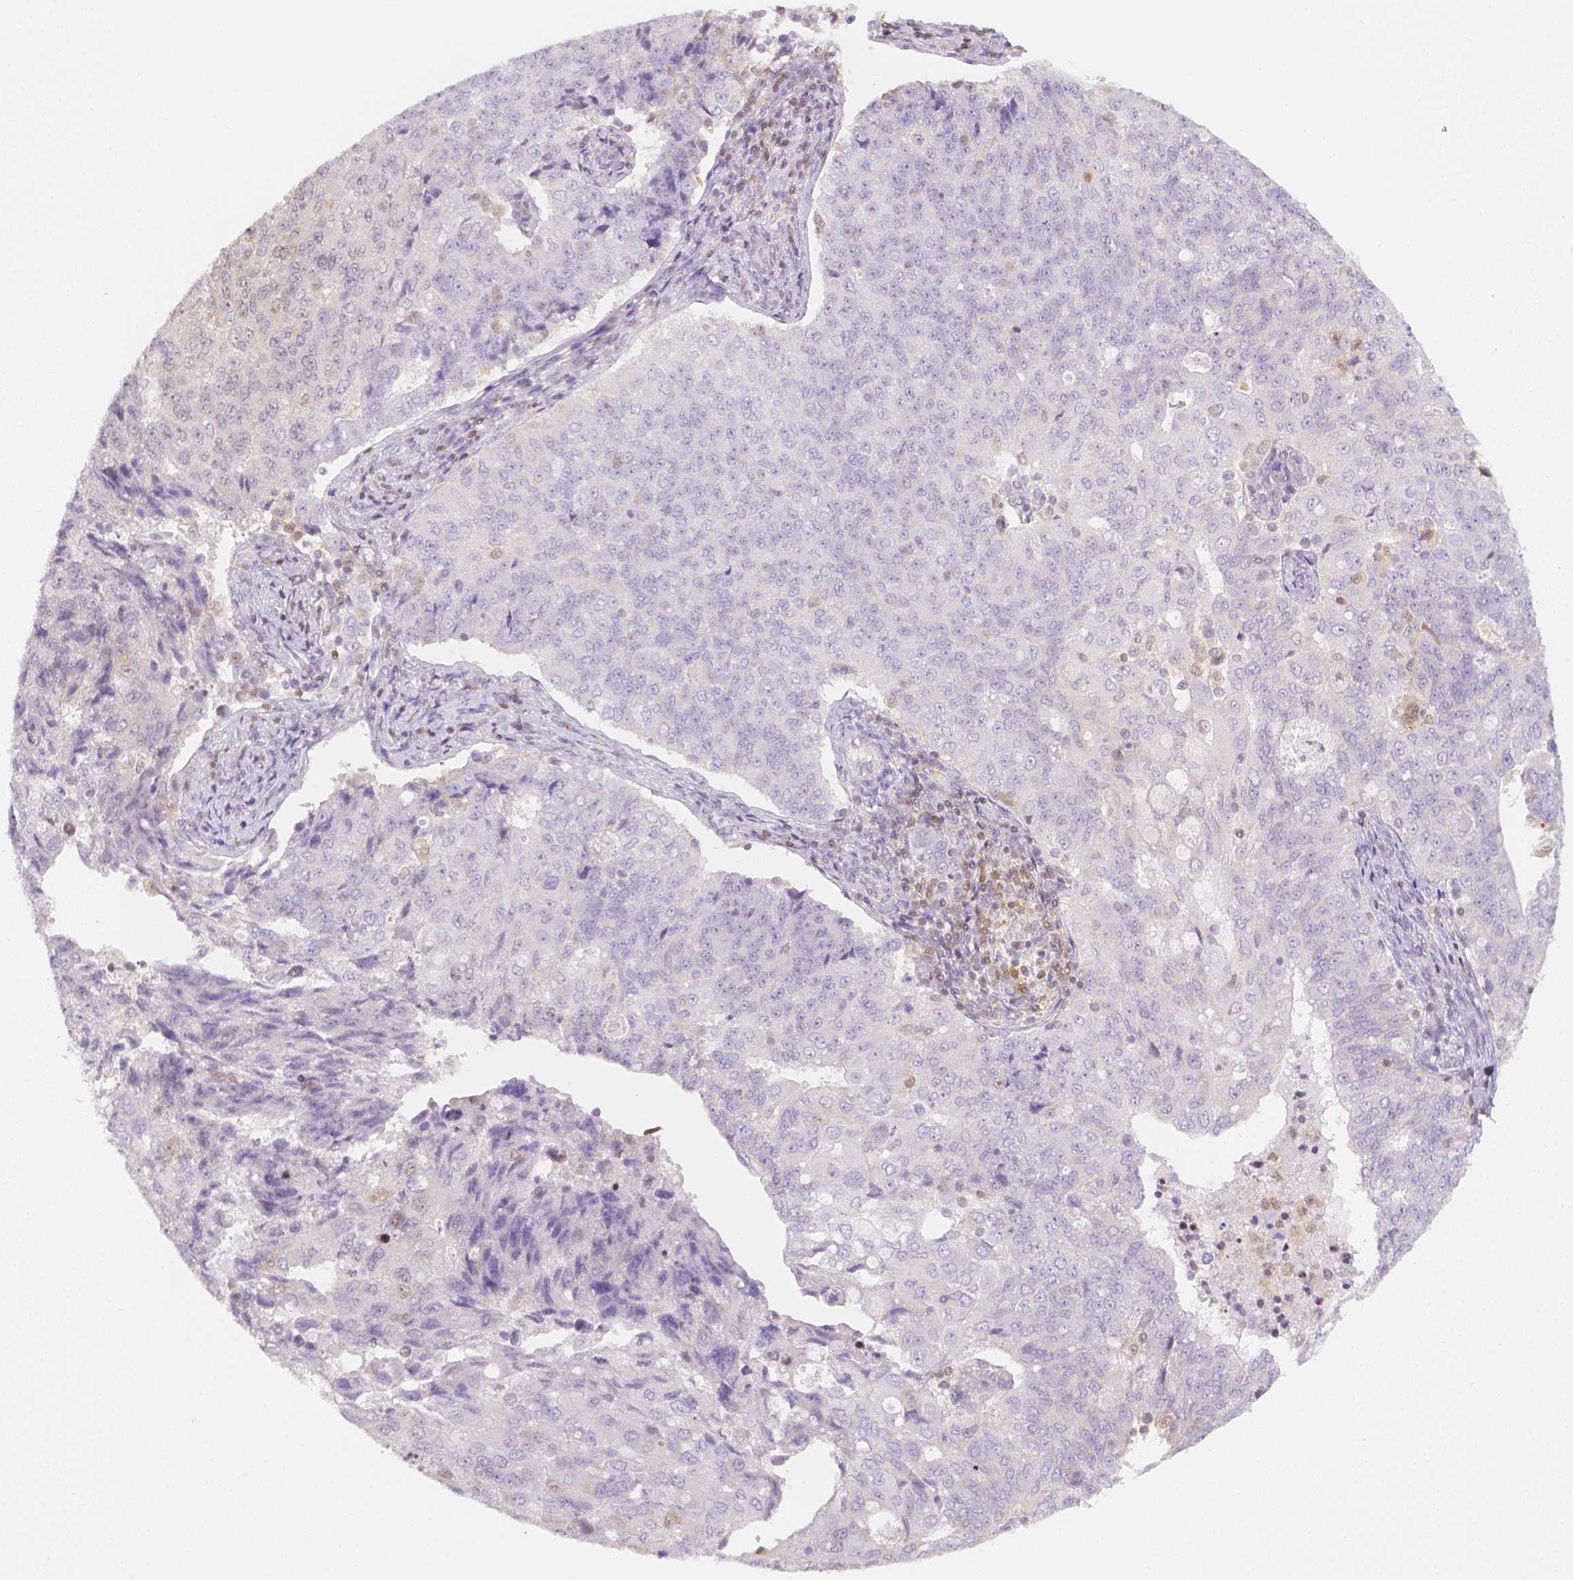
{"staining": {"intensity": "negative", "quantity": "none", "location": "none"}, "tissue": "endometrial cancer", "cell_type": "Tumor cells", "image_type": "cancer", "snomed": [{"axis": "morphology", "description": "Adenocarcinoma, NOS"}, {"axis": "topography", "description": "Endometrium"}], "caption": "Immunohistochemistry histopathology image of endometrial adenocarcinoma stained for a protein (brown), which demonstrates no expression in tumor cells.", "gene": "SGTB", "patient": {"sex": "female", "age": 43}}